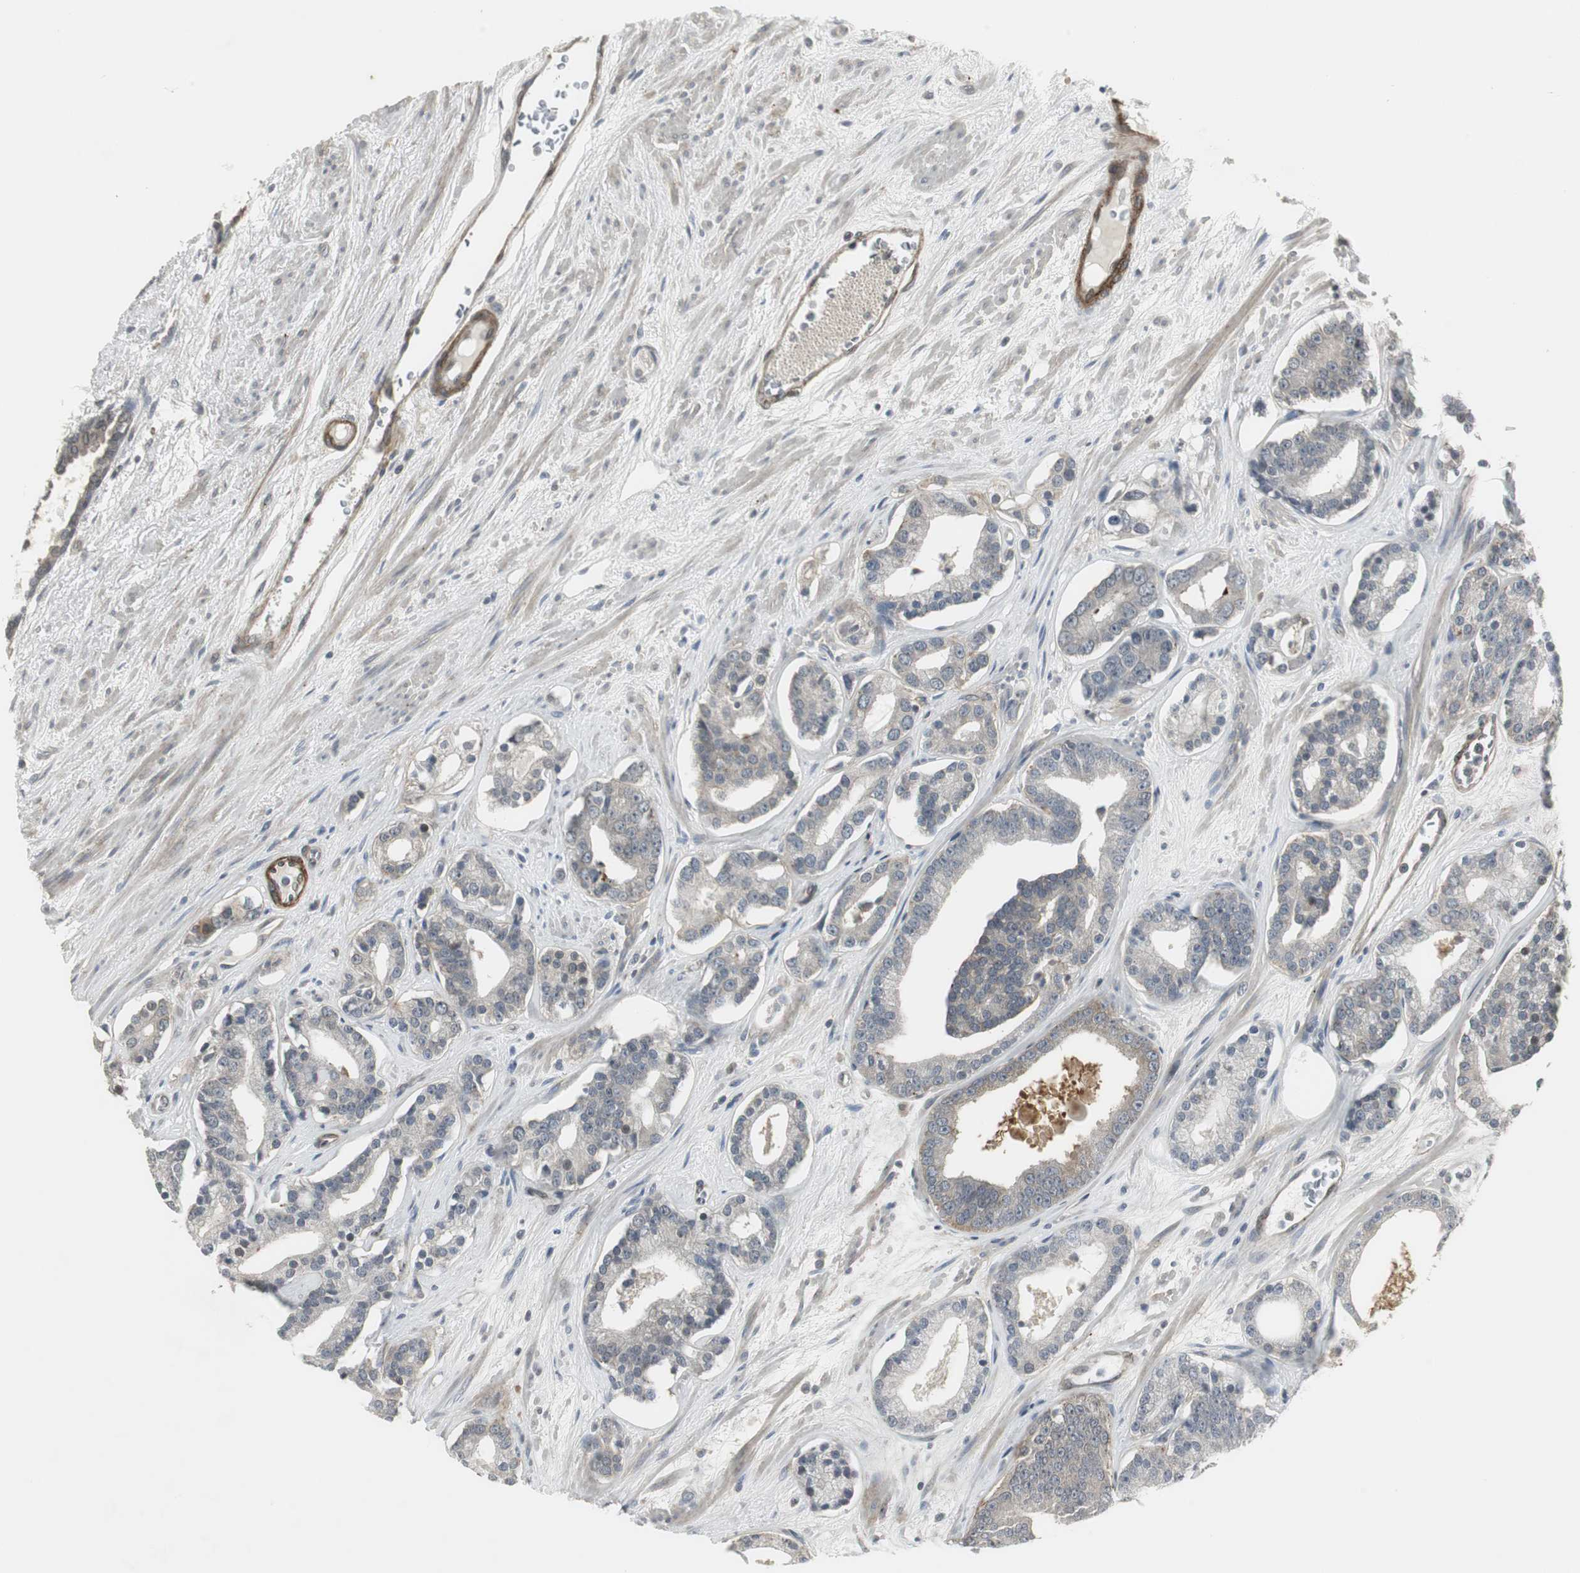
{"staining": {"intensity": "weak", "quantity": "<25%", "location": "cytoplasmic/membranous"}, "tissue": "prostate cancer", "cell_type": "Tumor cells", "image_type": "cancer", "snomed": [{"axis": "morphology", "description": "Adenocarcinoma, Low grade"}, {"axis": "topography", "description": "Prostate"}], "caption": "The immunohistochemistry (IHC) micrograph has no significant staining in tumor cells of prostate low-grade adenocarcinoma tissue.", "gene": "SCYL3", "patient": {"sex": "male", "age": 63}}